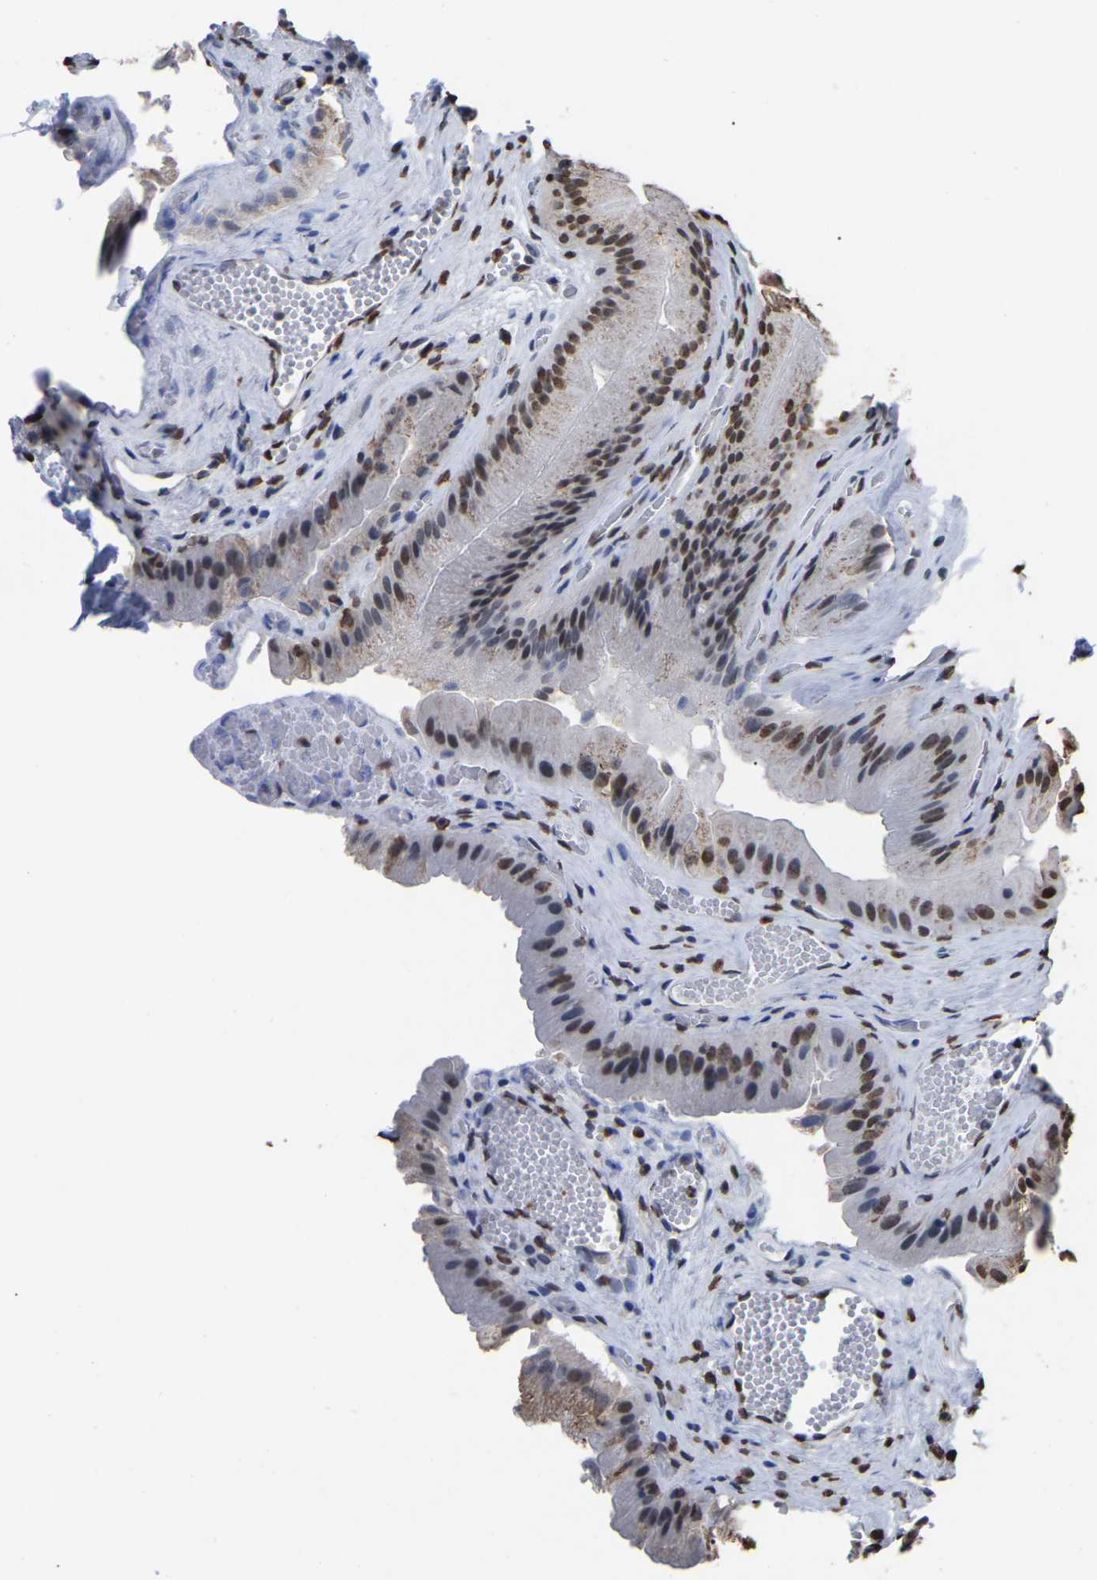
{"staining": {"intensity": "strong", "quantity": ">75%", "location": "nuclear"}, "tissue": "gallbladder", "cell_type": "Glandular cells", "image_type": "normal", "snomed": [{"axis": "morphology", "description": "Normal tissue, NOS"}, {"axis": "topography", "description": "Gallbladder"}], "caption": "Immunohistochemical staining of benign gallbladder demonstrates strong nuclear protein expression in about >75% of glandular cells.", "gene": "RBL2", "patient": {"sex": "male", "age": 49}}